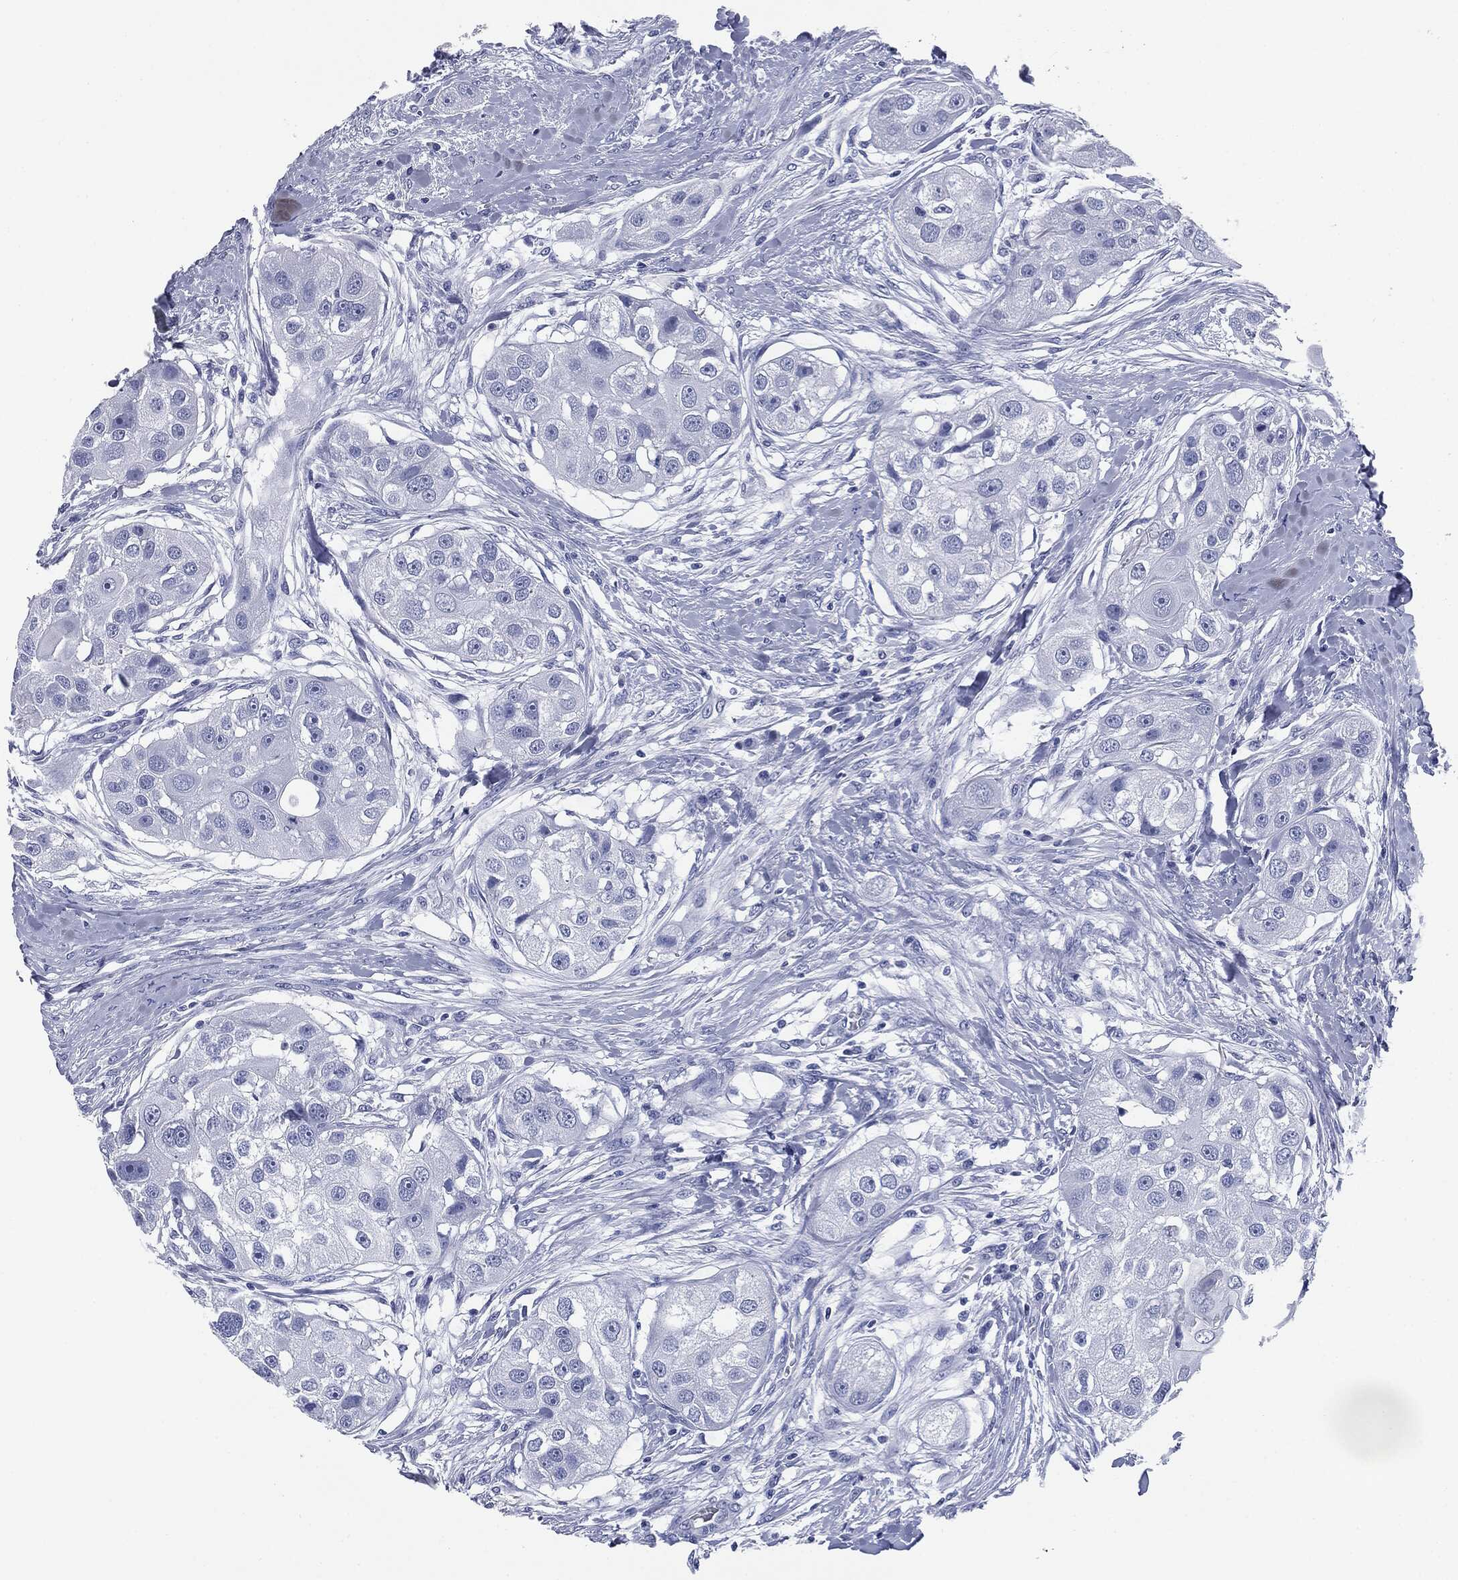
{"staining": {"intensity": "negative", "quantity": "none", "location": "none"}, "tissue": "head and neck cancer", "cell_type": "Tumor cells", "image_type": "cancer", "snomed": [{"axis": "morphology", "description": "Normal tissue, NOS"}, {"axis": "morphology", "description": "Squamous cell carcinoma, NOS"}, {"axis": "topography", "description": "Skeletal muscle"}, {"axis": "topography", "description": "Head-Neck"}], "caption": "Tumor cells are negative for brown protein staining in squamous cell carcinoma (head and neck).", "gene": "ATP2A1", "patient": {"sex": "male", "age": 51}}